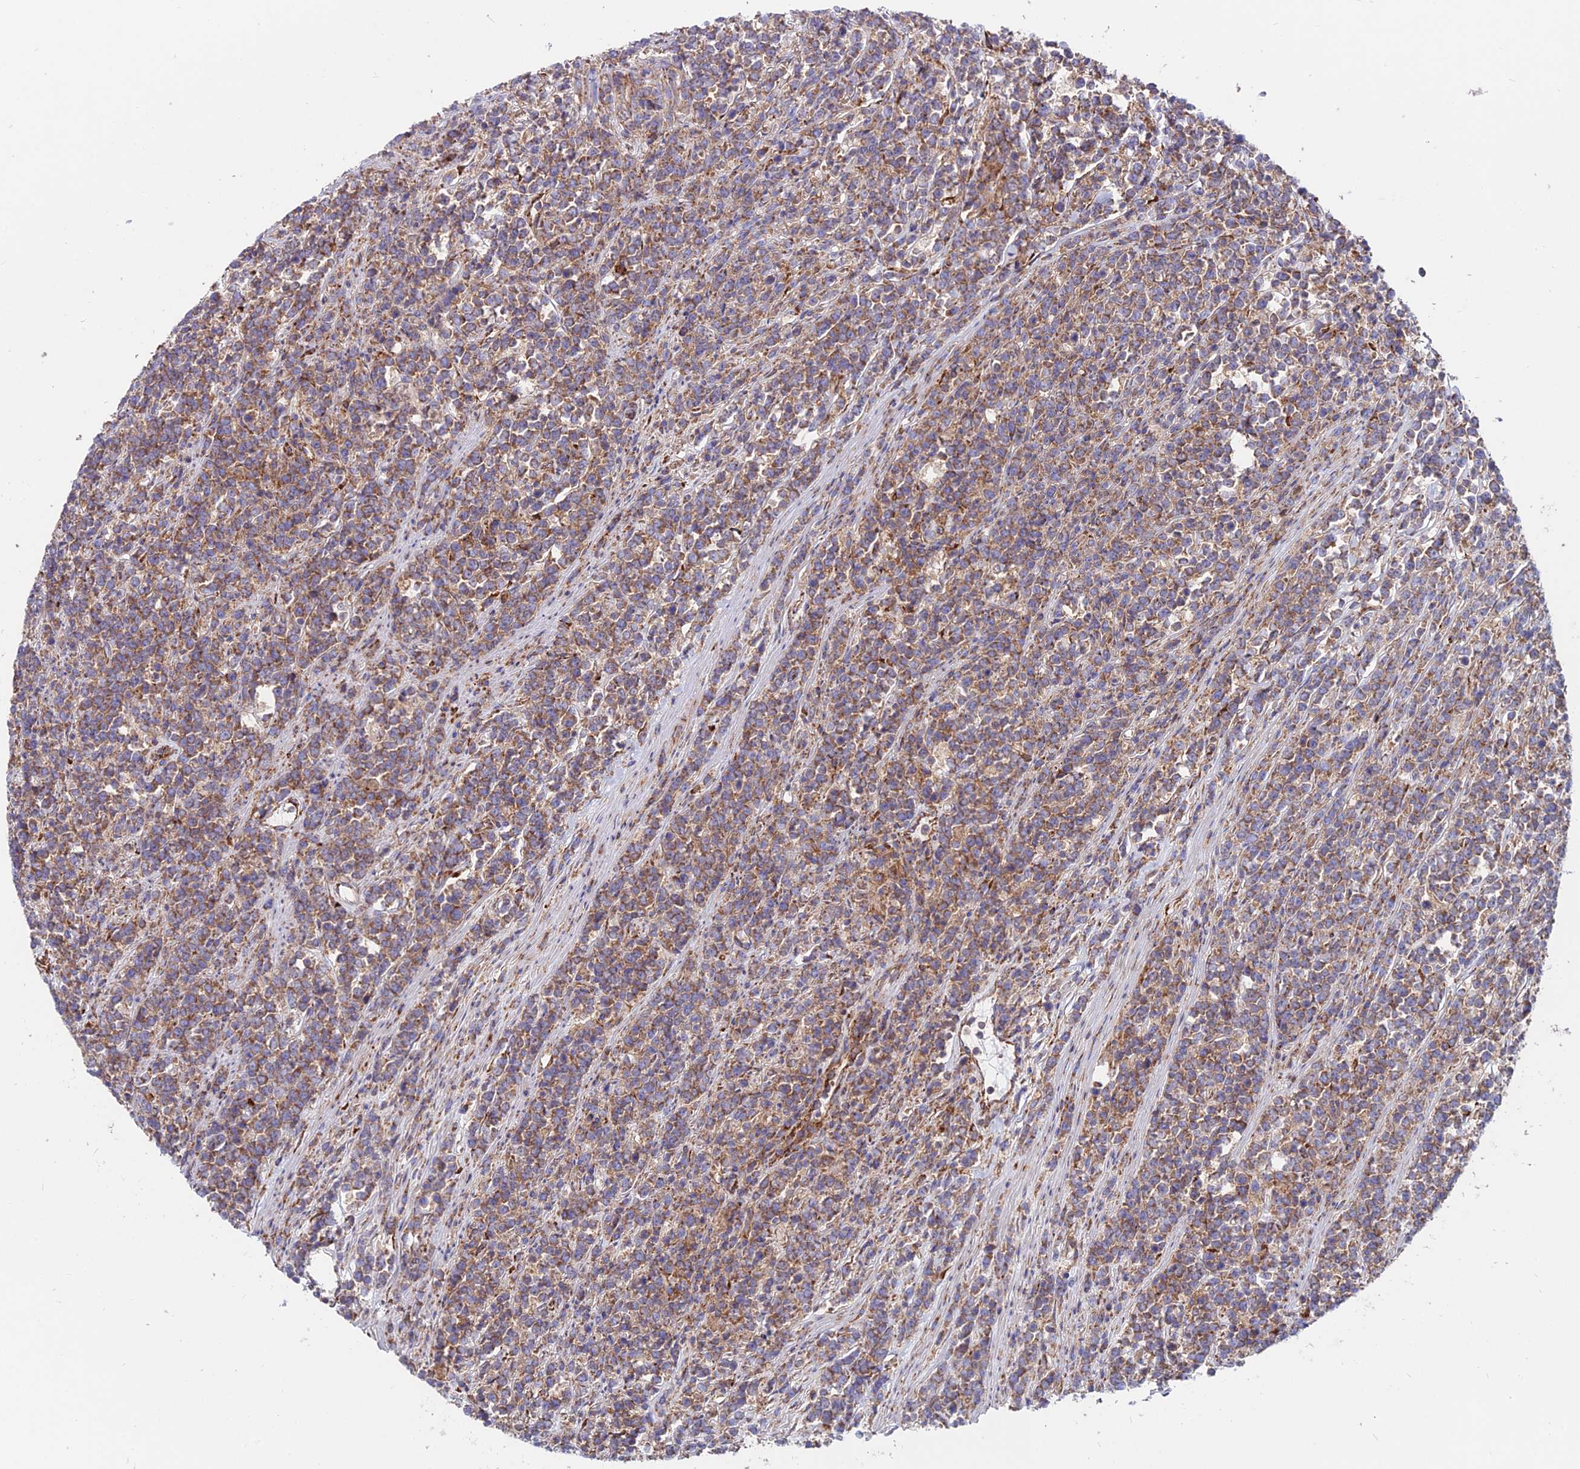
{"staining": {"intensity": "strong", "quantity": ">75%", "location": "cytoplasmic/membranous"}, "tissue": "lymphoma", "cell_type": "Tumor cells", "image_type": "cancer", "snomed": [{"axis": "morphology", "description": "Malignant lymphoma, non-Hodgkin's type, High grade"}, {"axis": "topography", "description": "Small intestine"}], "caption": "IHC image of malignant lymphoma, non-Hodgkin's type (high-grade) stained for a protein (brown), which reveals high levels of strong cytoplasmic/membranous expression in about >75% of tumor cells.", "gene": "EIF3K", "patient": {"sex": "male", "age": 8}}